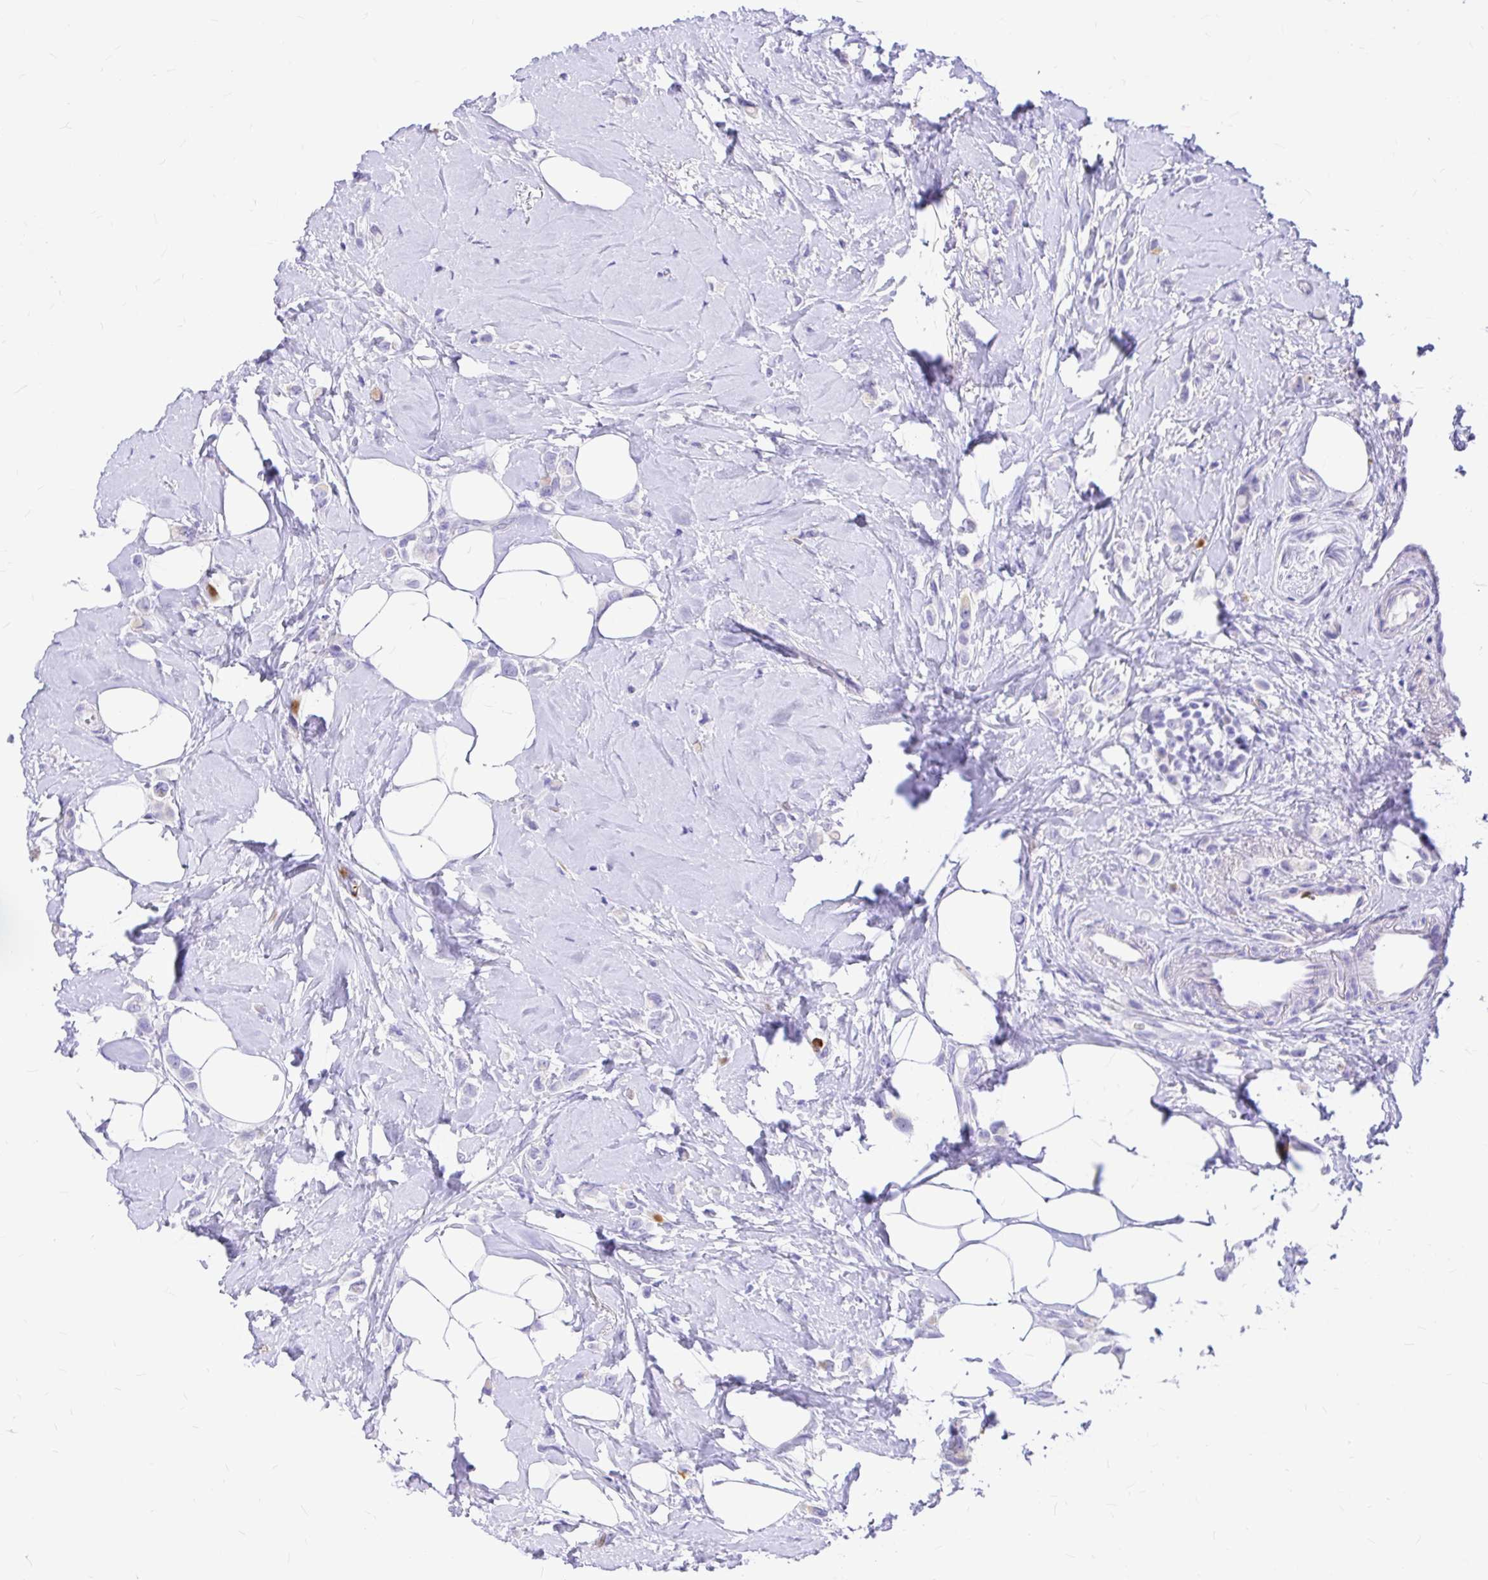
{"staining": {"intensity": "negative", "quantity": "none", "location": "none"}, "tissue": "breast cancer", "cell_type": "Tumor cells", "image_type": "cancer", "snomed": [{"axis": "morphology", "description": "Lobular carcinoma"}, {"axis": "topography", "description": "Breast"}], "caption": "Immunohistochemistry (IHC) of human breast cancer exhibits no expression in tumor cells.", "gene": "CLEC1B", "patient": {"sex": "female", "age": 66}}